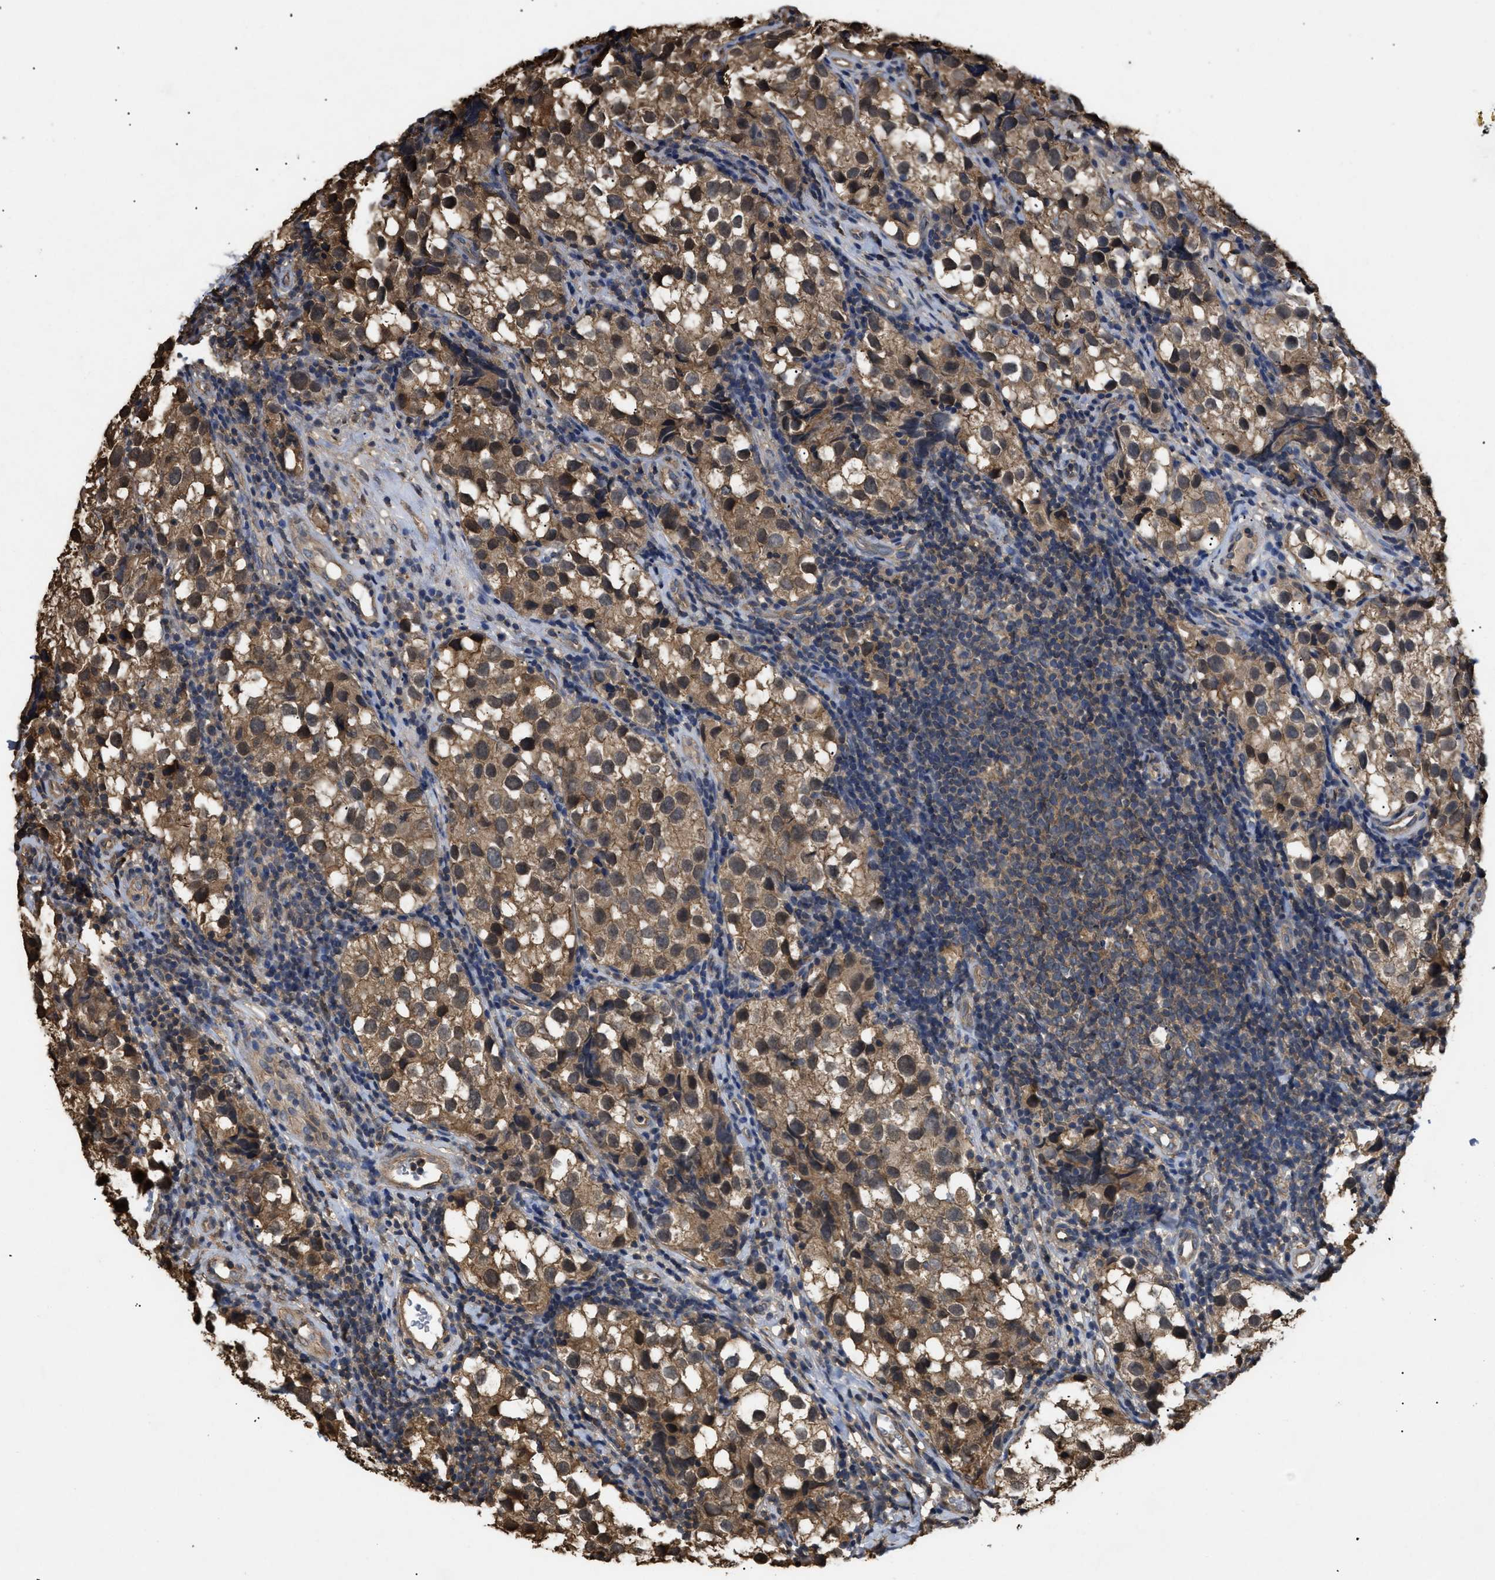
{"staining": {"intensity": "moderate", "quantity": ">75%", "location": "cytoplasmic/membranous,nuclear"}, "tissue": "testis cancer", "cell_type": "Tumor cells", "image_type": "cancer", "snomed": [{"axis": "morphology", "description": "Seminoma, NOS"}, {"axis": "topography", "description": "Testis"}], "caption": "Immunohistochemistry (IHC) (DAB (3,3'-diaminobenzidine)) staining of testis seminoma reveals moderate cytoplasmic/membranous and nuclear protein positivity in about >75% of tumor cells.", "gene": "CALM1", "patient": {"sex": "male", "age": 39}}